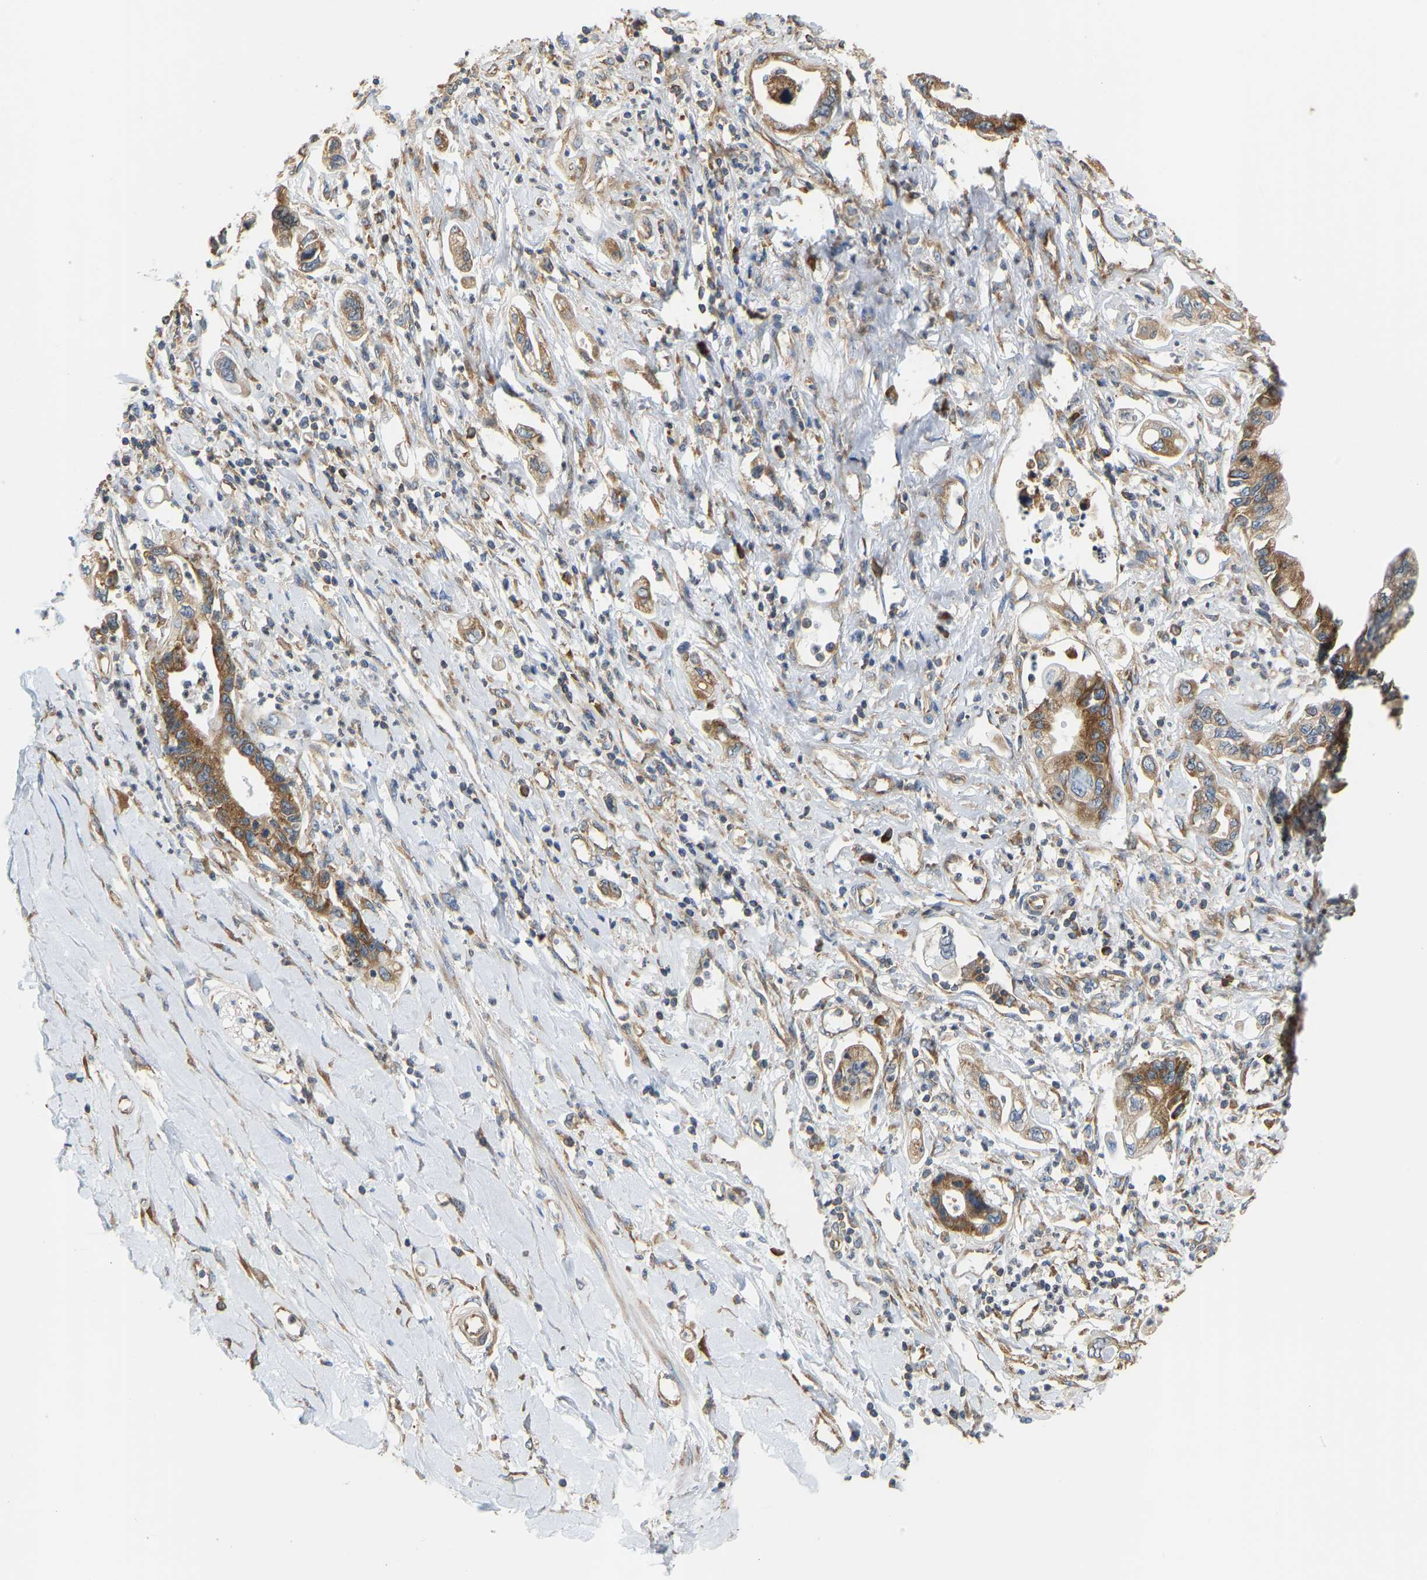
{"staining": {"intensity": "moderate", "quantity": ">75%", "location": "cytoplasmic/membranous"}, "tissue": "pancreatic cancer", "cell_type": "Tumor cells", "image_type": "cancer", "snomed": [{"axis": "morphology", "description": "Adenocarcinoma, NOS"}, {"axis": "topography", "description": "Pancreas"}], "caption": "Pancreatic cancer (adenocarcinoma) tissue displays moderate cytoplasmic/membranous staining in approximately >75% of tumor cells The protein of interest is shown in brown color, while the nuclei are stained blue.", "gene": "RPS6KB2", "patient": {"sex": "male", "age": 56}}